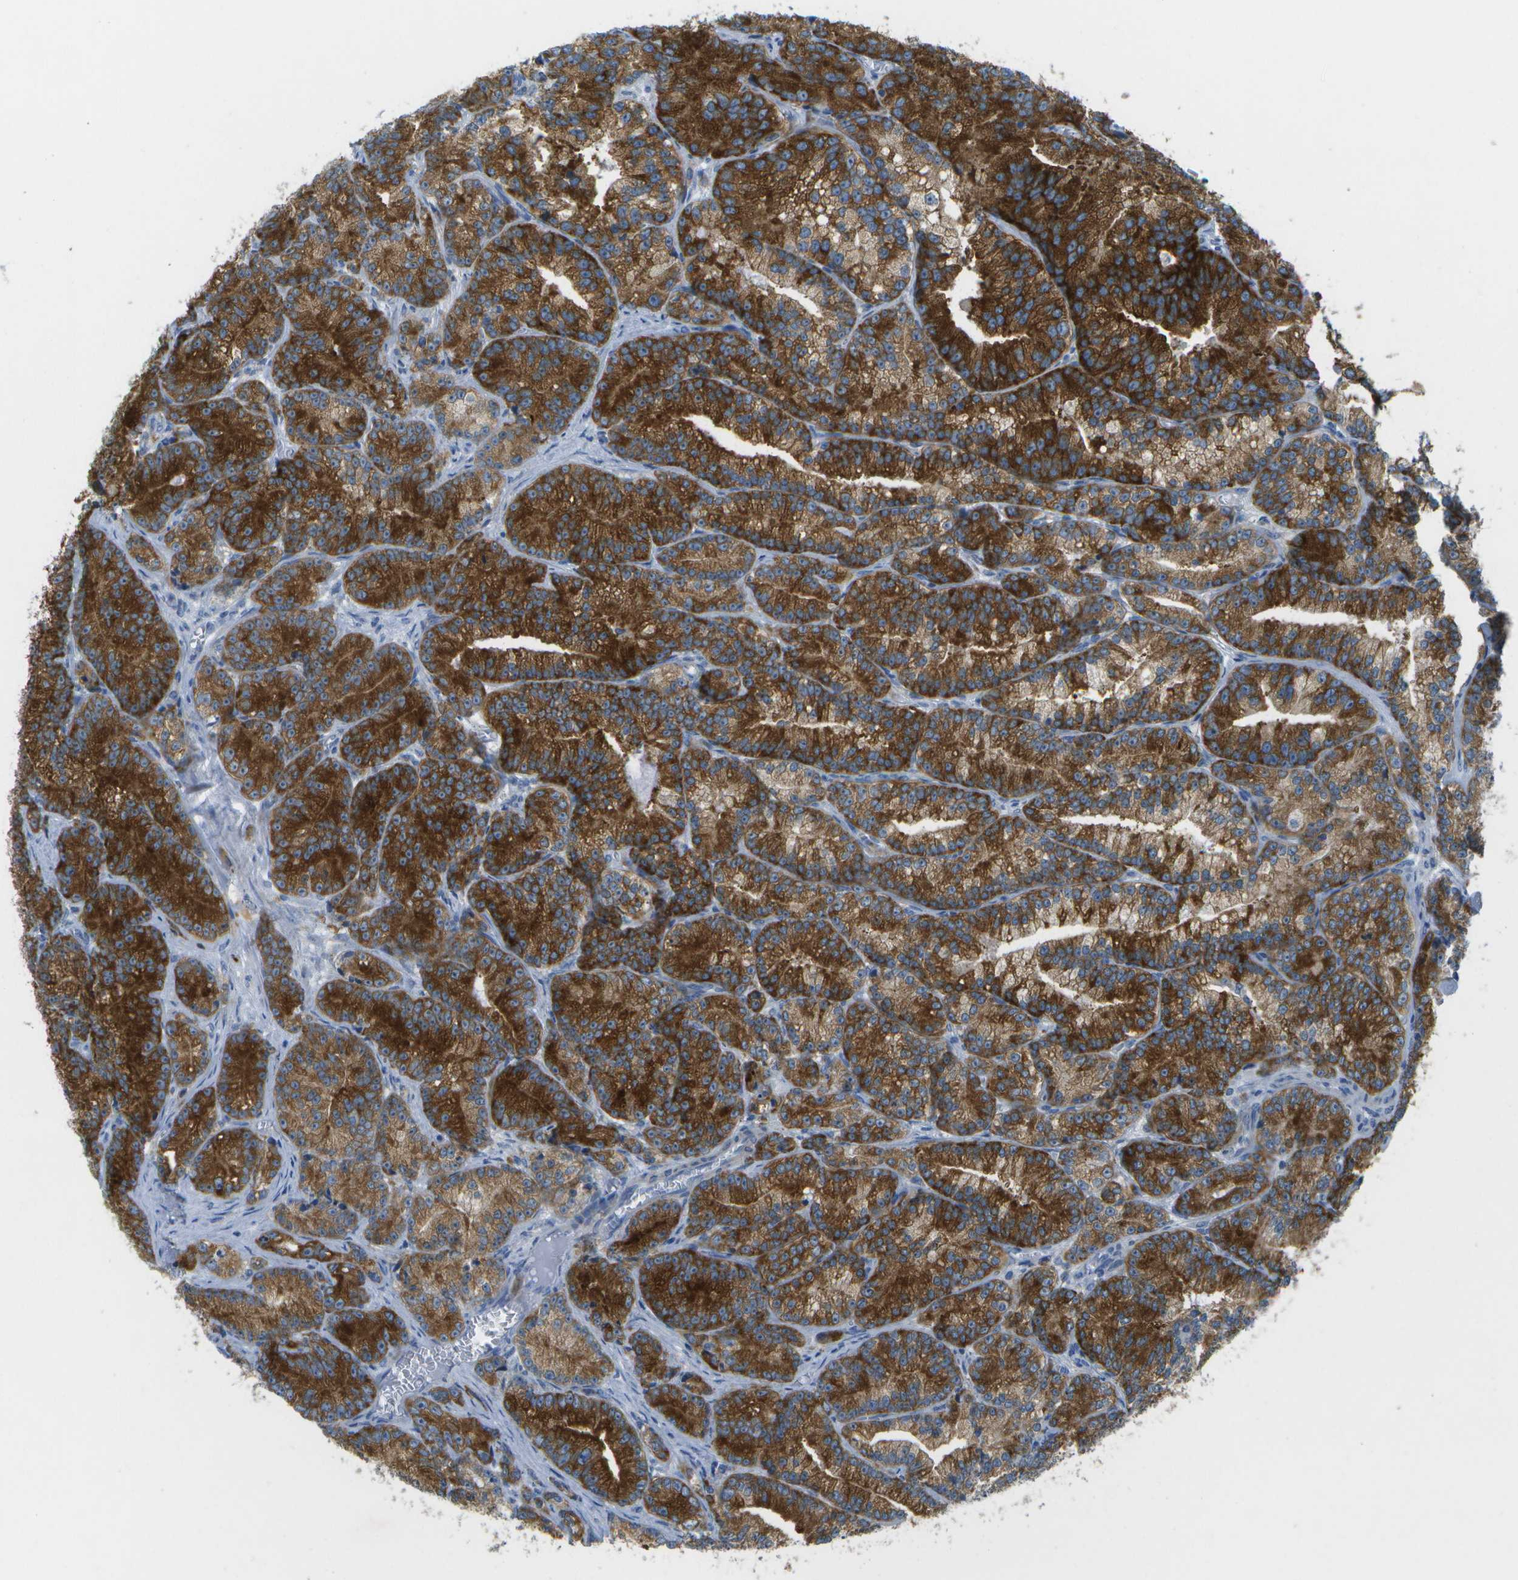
{"staining": {"intensity": "strong", "quantity": ">75%", "location": "cytoplasmic/membranous"}, "tissue": "prostate cancer", "cell_type": "Tumor cells", "image_type": "cancer", "snomed": [{"axis": "morphology", "description": "Adenocarcinoma, Low grade"}, {"axis": "topography", "description": "Prostate"}], "caption": "High-power microscopy captured an IHC image of prostate cancer (low-grade adenocarcinoma), revealing strong cytoplasmic/membranous positivity in approximately >75% of tumor cells.", "gene": "WNK2", "patient": {"sex": "male", "age": 89}}